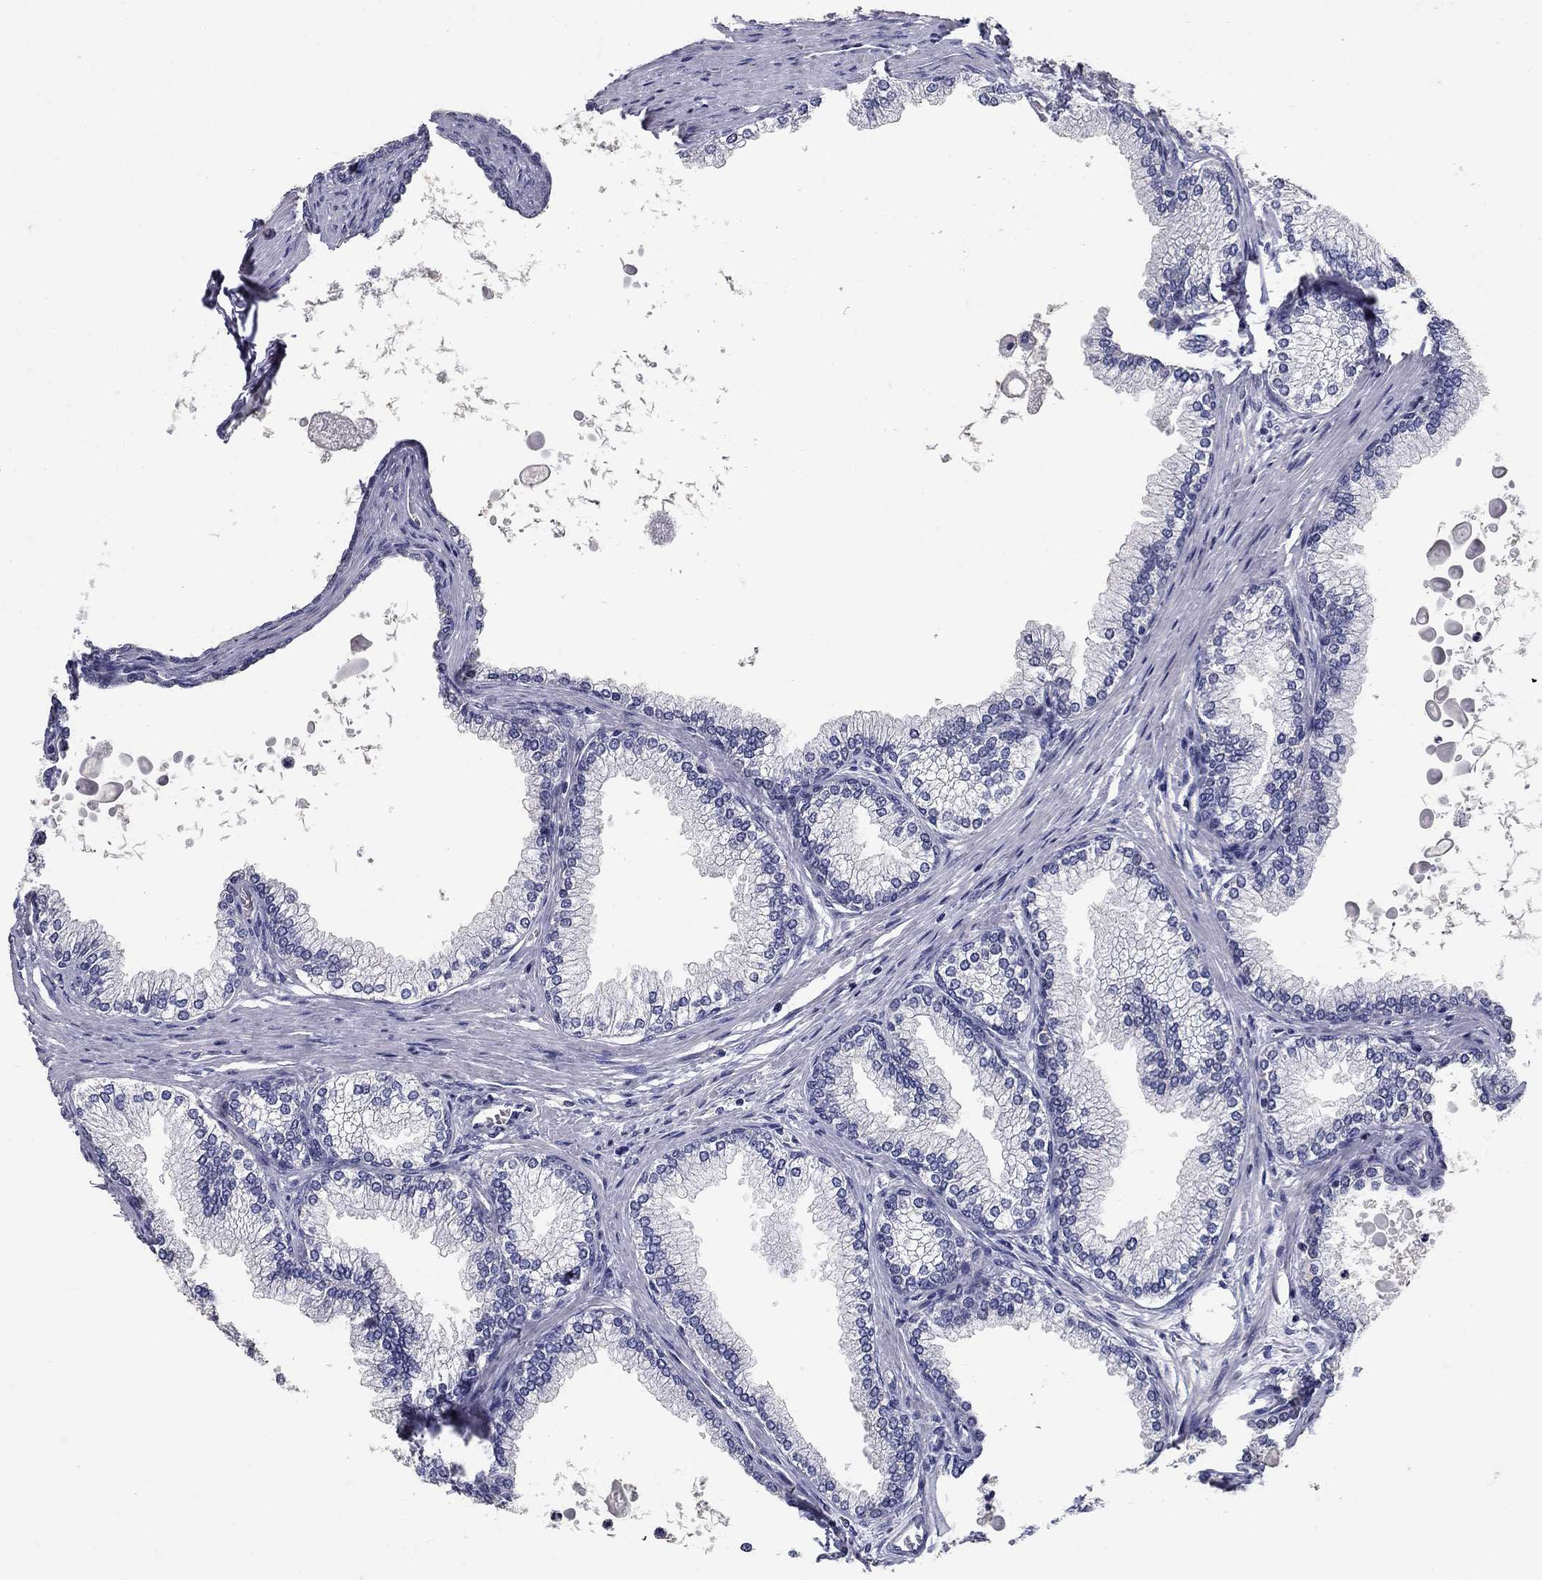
{"staining": {"intensity": "negative", "quantity": "none", "location": "none"}, "tissue": "prostate", "cell_type": "Glandular cells", "image_type": "normal", "snomed": [{"axis": "morphology", "description": "Normal tissue, NOS"}, {"axis": "topography", "description": "Prostate"}], "caption": "The micrograph reveals no significant expression in glandular cells of prostate. Brightfield microscopy of immunohistochemistry (IHC) stained with DAB (3,3'-diaminobenzidine) (brown) and hematoxylin (blue), captured at high magnification.", "gene": "POMC", "patient": {"sex": "male", "age": 72}}